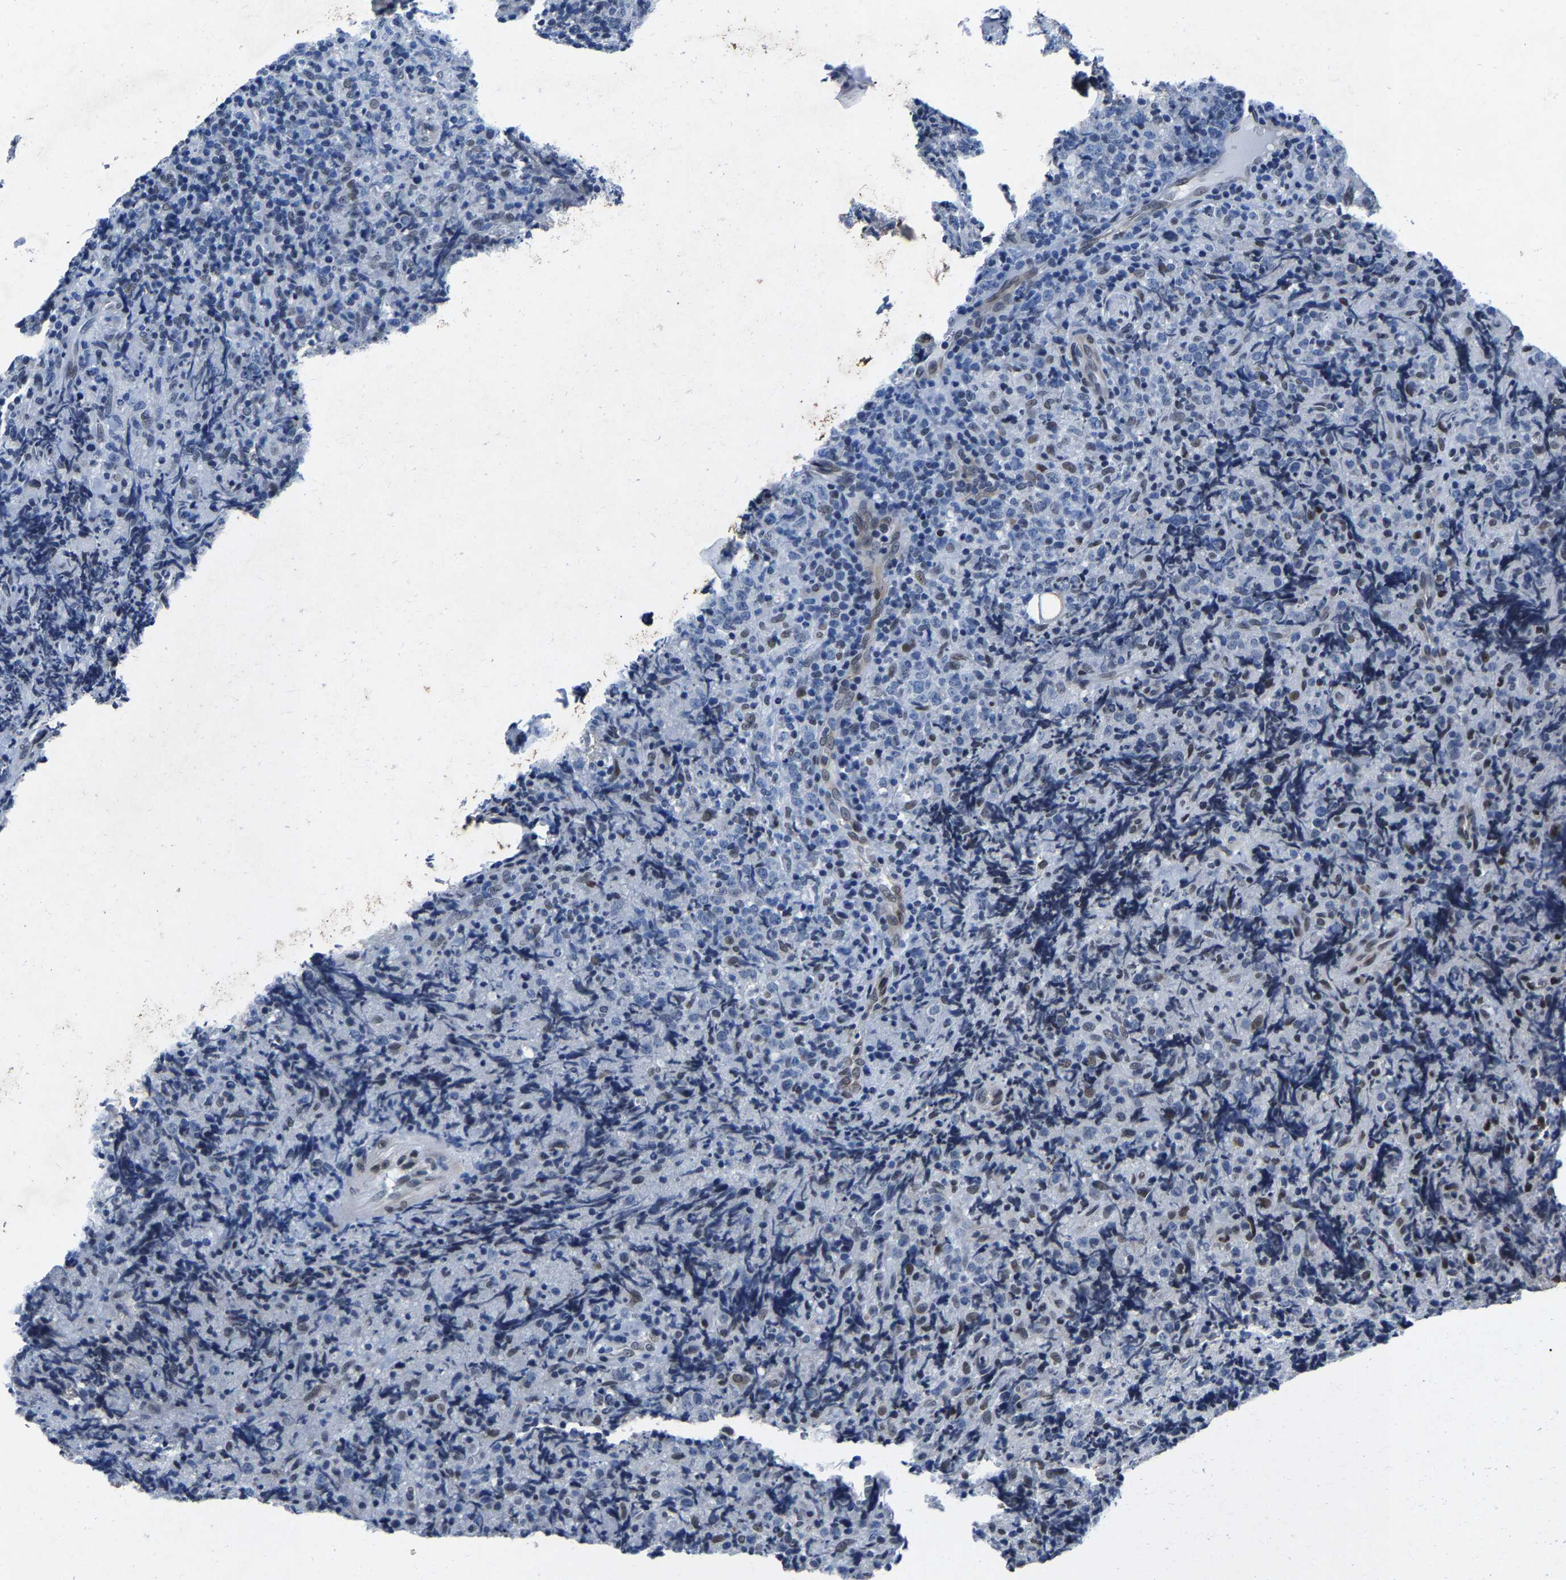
{"staining": {"intensity": "weak", "quantity": "<25%", "location": "nuclear"}, "tissue": "lymphoma", "cell_type": "Tumor cells", "image_type": "cancer", "snomed": [{"axis": "morphology", "description": "Malignant lymphoma, non-Hodgkin's type, High grade"}, {"axis": "topography", "description": "Tonsil"}], "caption": "Tumor cells show no significant positivity in lymphoma. The staining was performed using DAB (3,3'-diaminobenzidine) to visualize the protein expression in brown, while the nuclei were stained in blue with hematoxylin (Magnification: 20x).", "gene": "UBN2", "patient": {"sex": "female", "age": 36}}